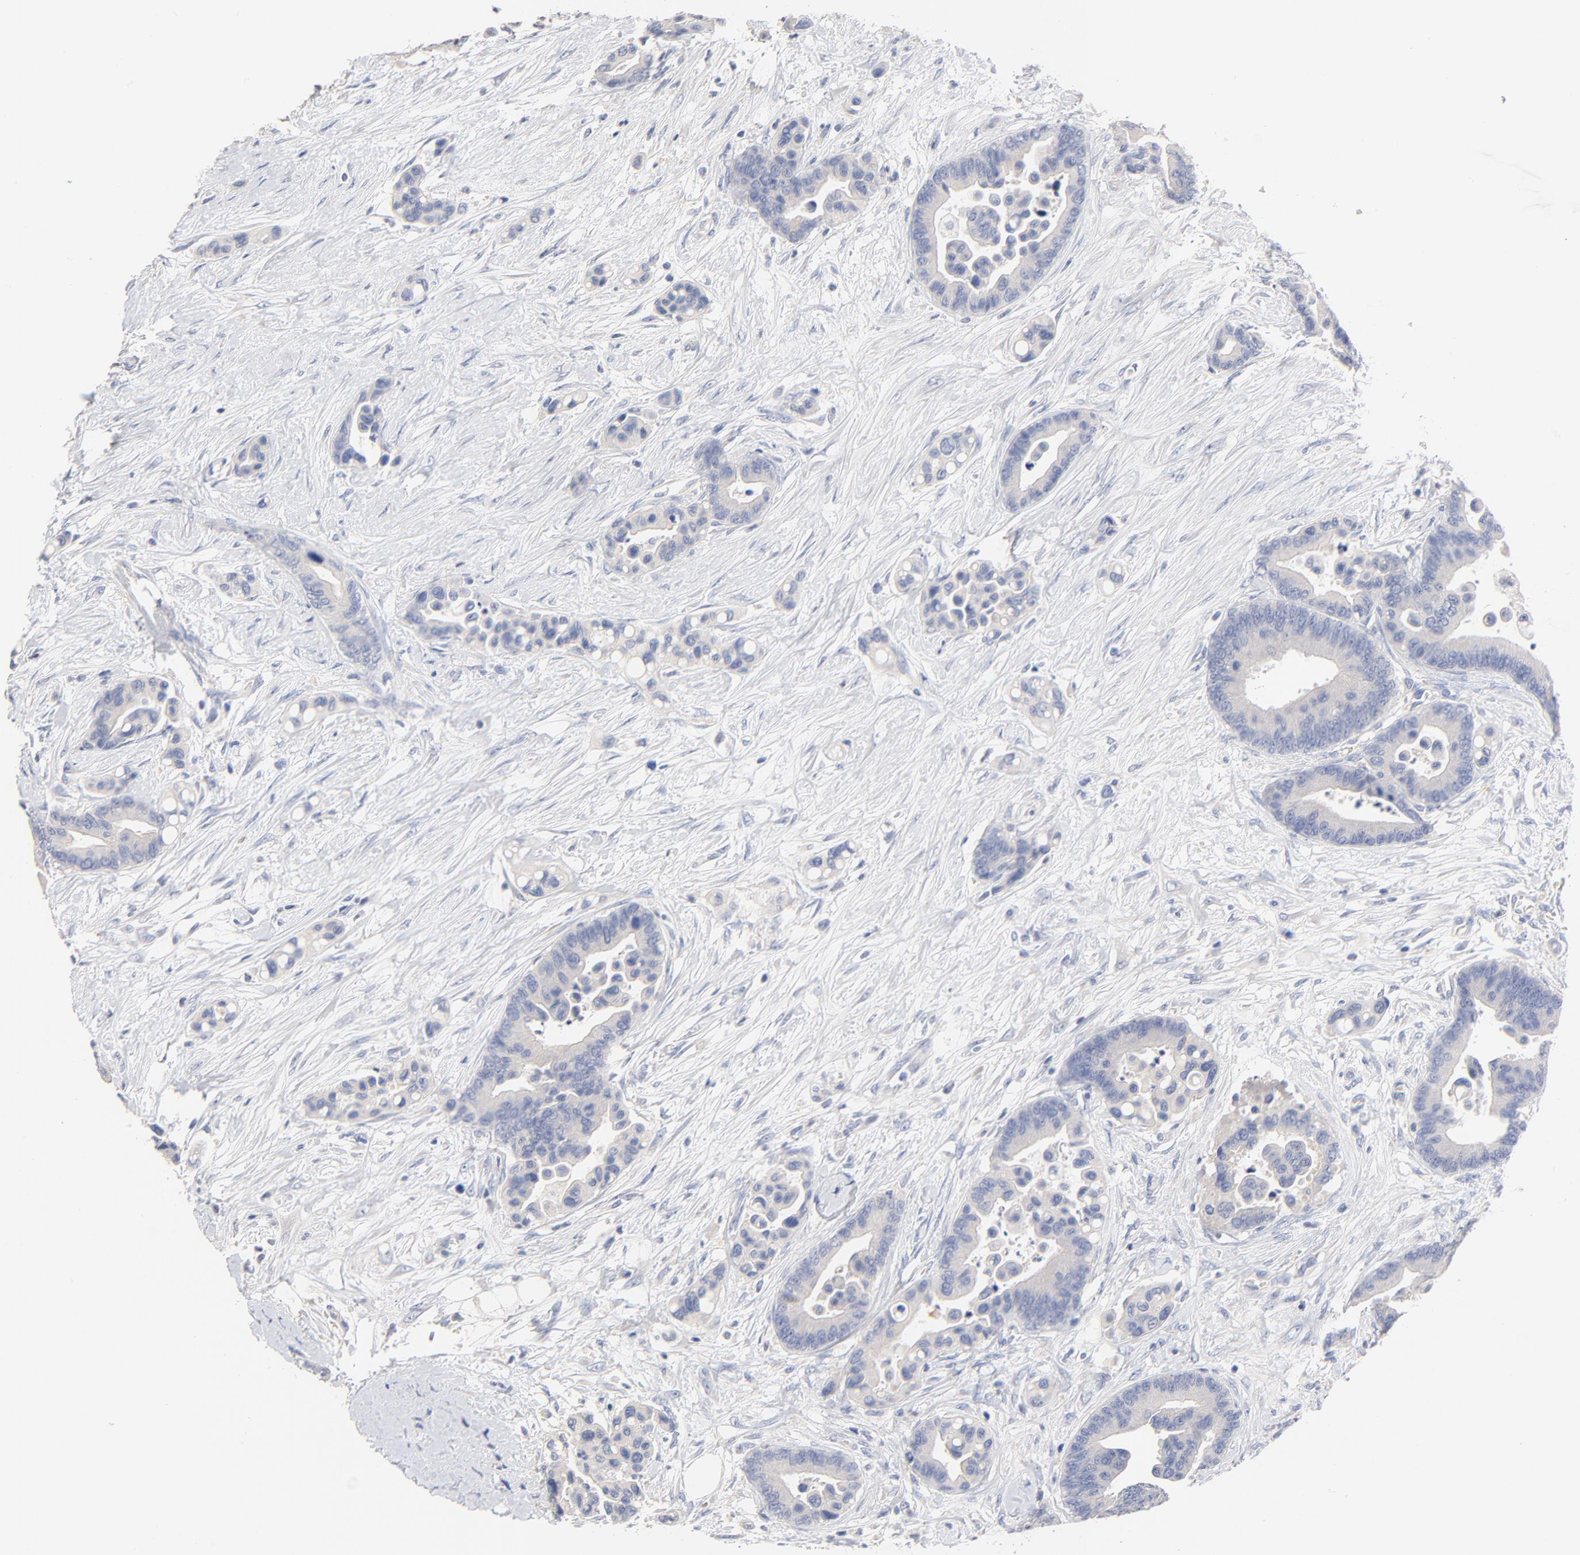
{"staining": {"intensity": "negative", "quantity": "none", "location": "none"}, "tissue": "colorectal cancer", "cell_type": "Tumor cells", "image_type": "cancer", "snomed": [{"axis": "morphology", "description": "Adenocarcinoma, NOS"}, {"axis": "topography", "description": "Colon"}], "caption": "A photomicrograph of human colorectal cancer is negative for staining in tumor cells.", "gene": "CPS1", "patient": {"sex": "male", "age": 82}}